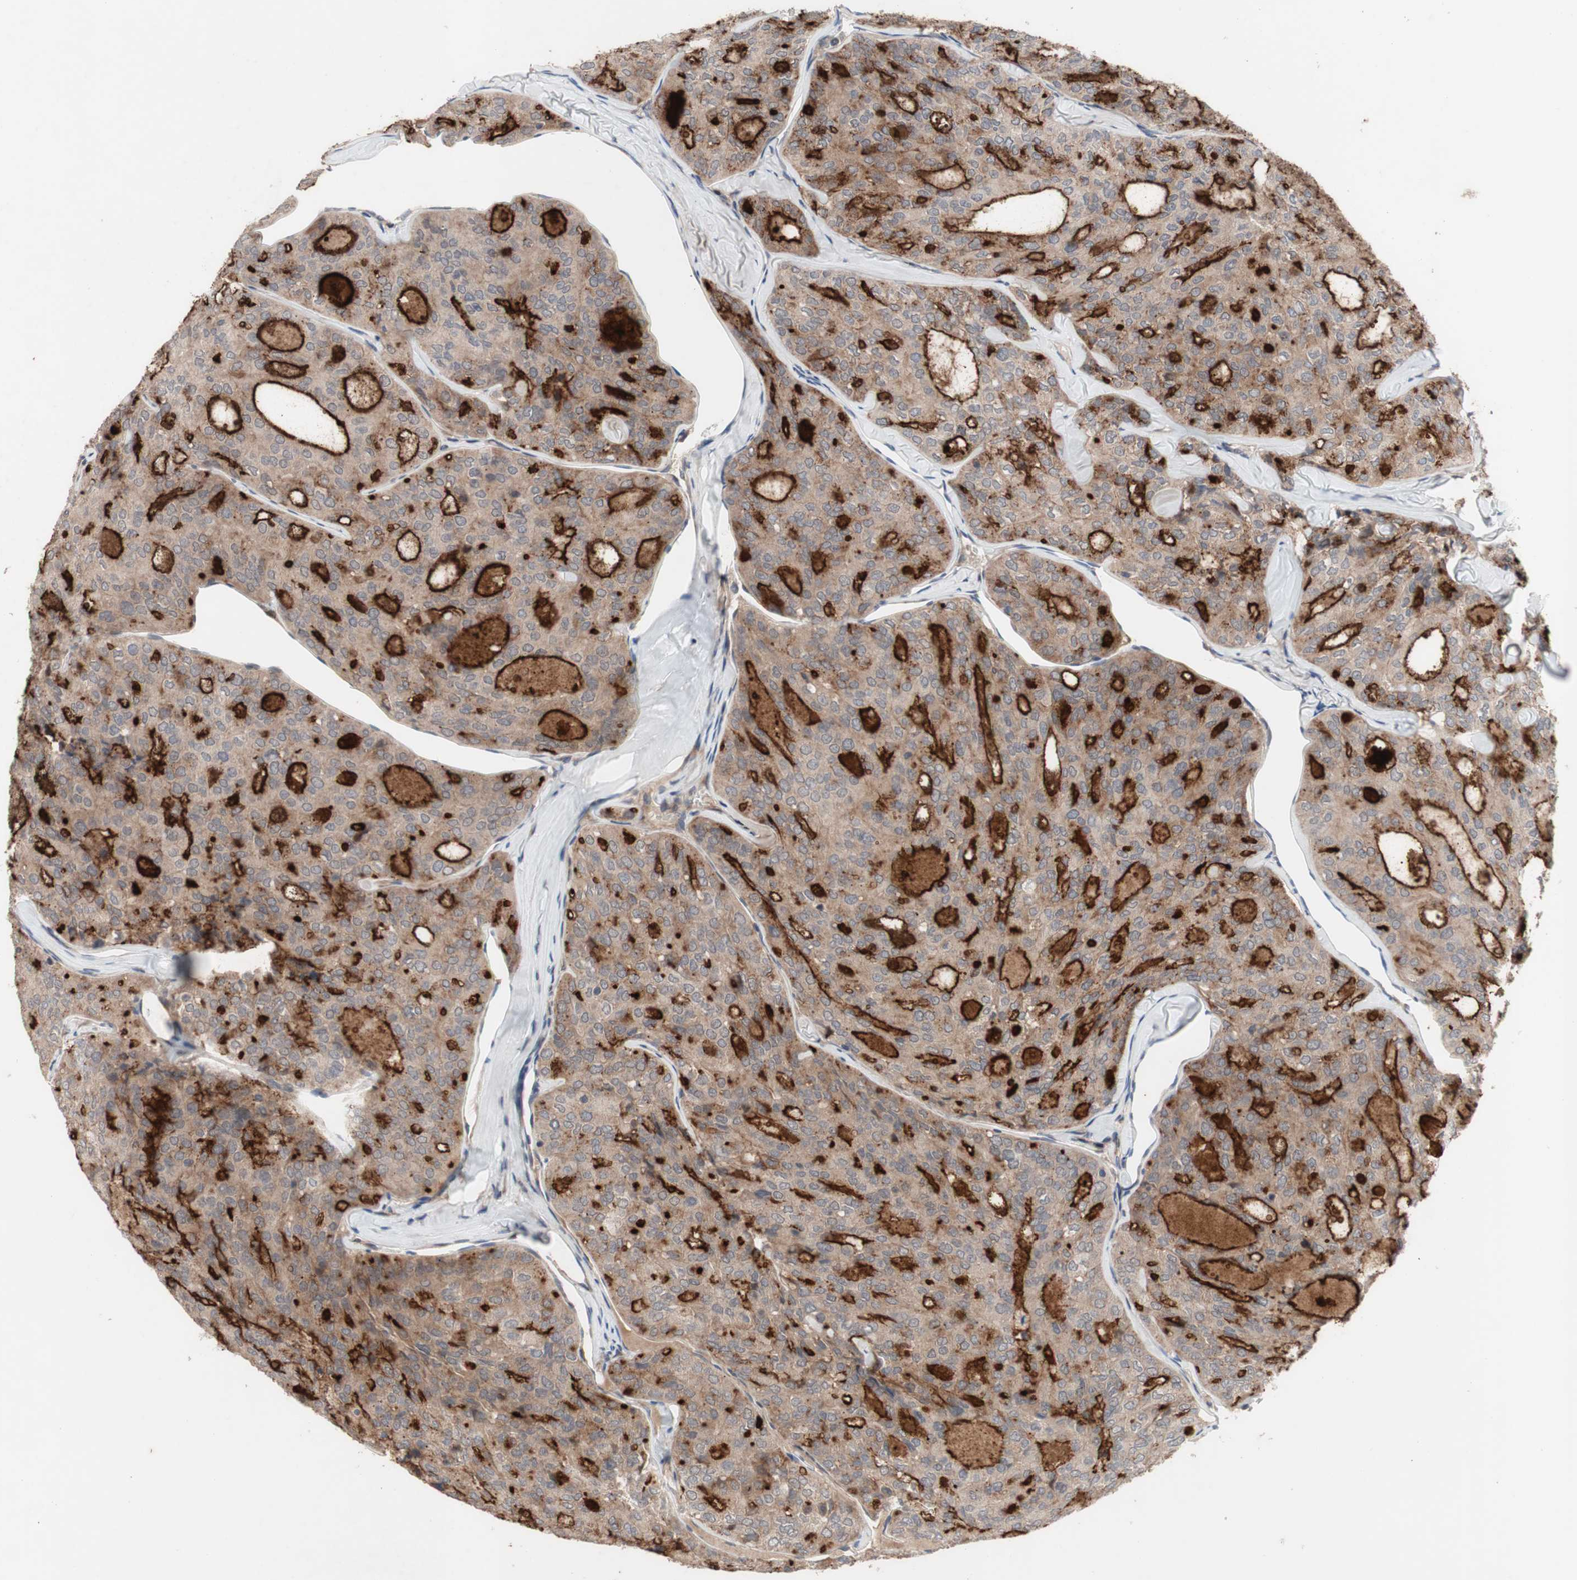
{"staining": {"intensity": "moderate", "quantity": ">75%", "location": "cytoplasmic/membranous"}, "tissue": "thyroid cancer", "cell_type": "Tumor cells", "image_type": "cancer", "snomed": [{"axis": "morphology", "description": "Follicular adenoma carcinoma, NOS"}, {"axis": "topography", "description": "Thyroid gland"}], "caption": "A medium amount of moderate cytoplasmic/membranous expression is appreciated in about >75% of tumor cells in thyroid cancer tissue. The protein of interest is shown in brown color, while the nuclei are stained blue.", "gene": "OAZ1", "patient": {"sex": "male", "age": 75}}